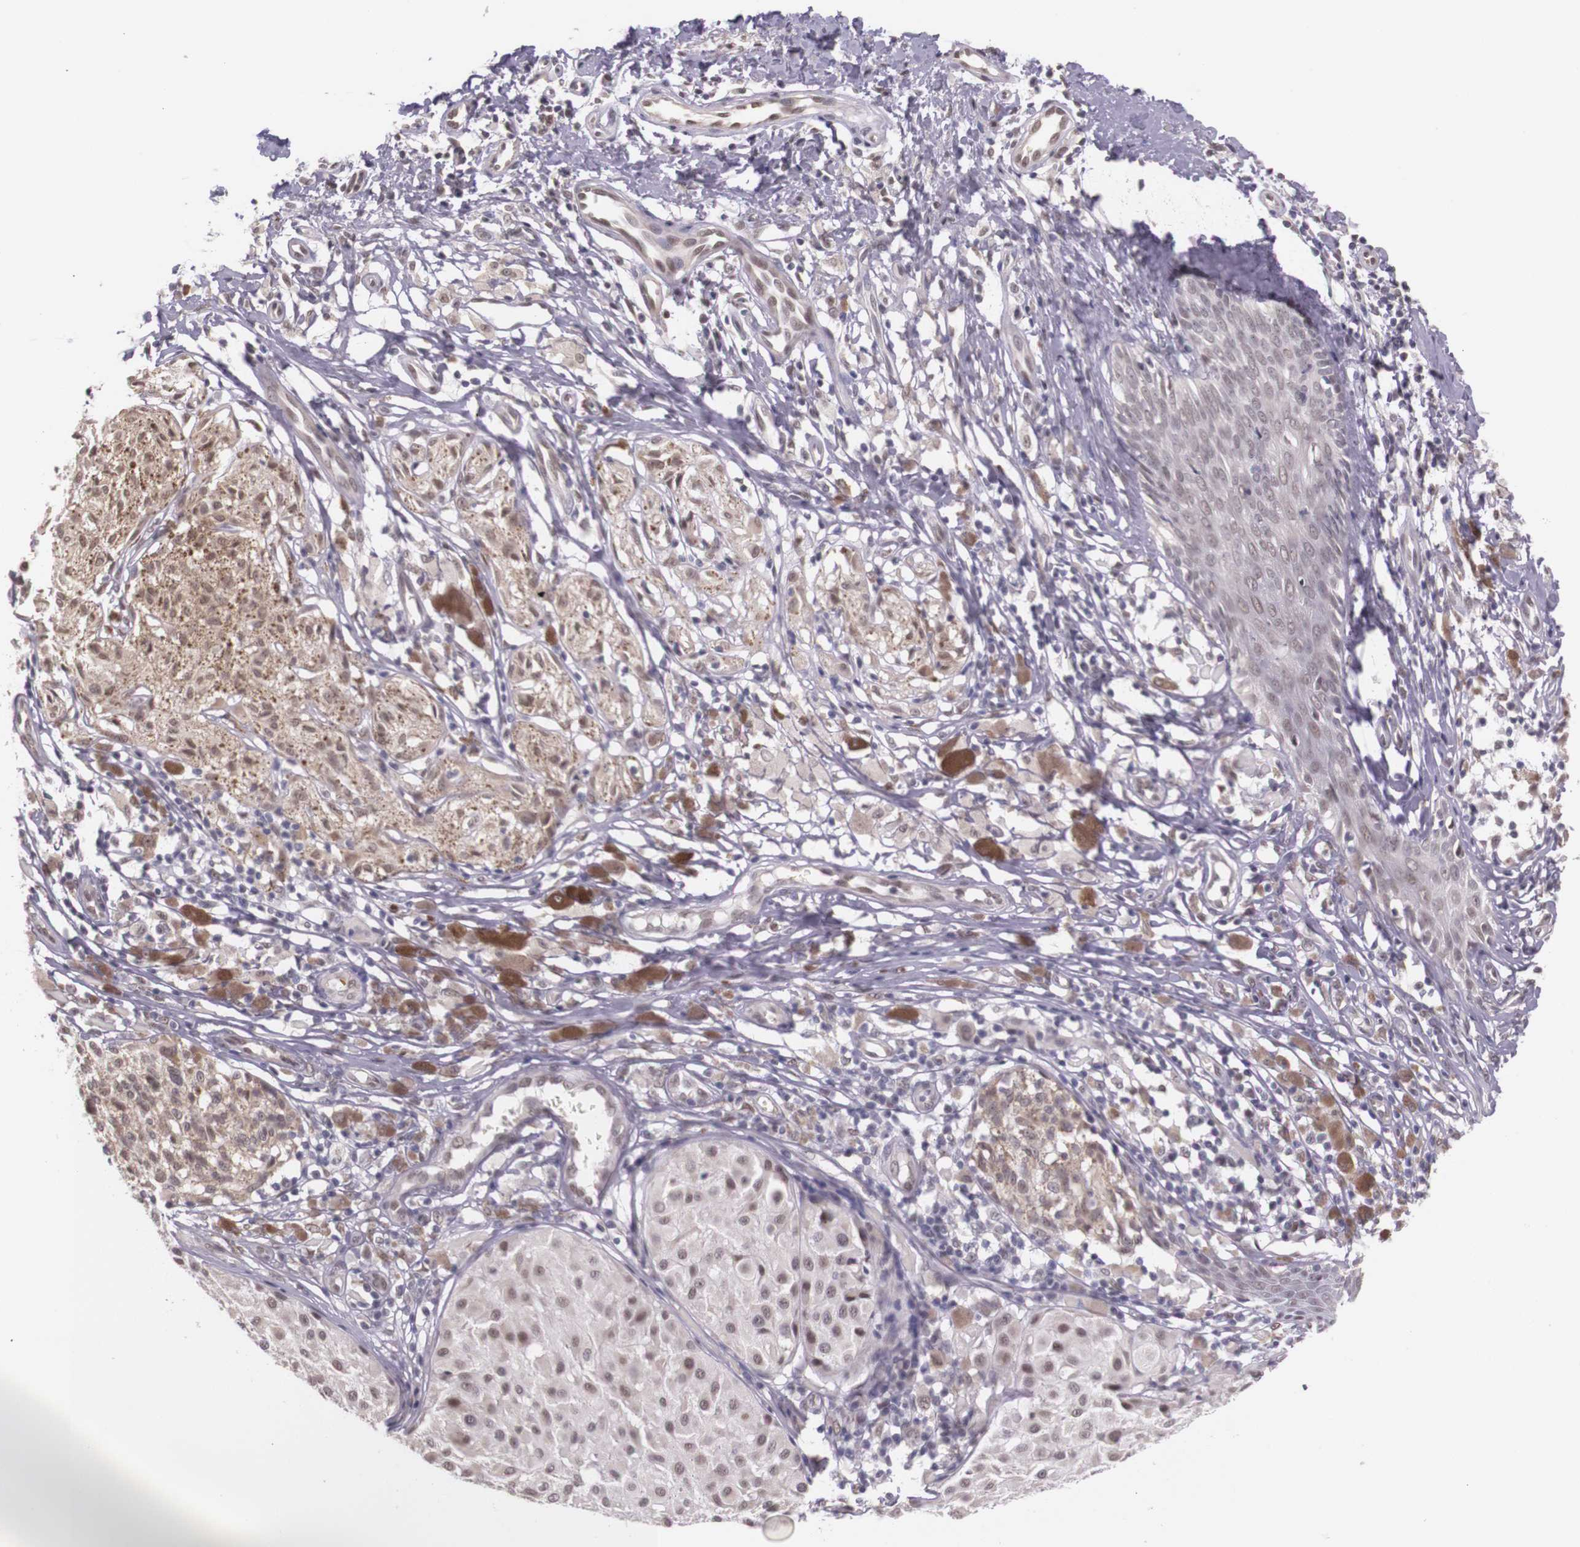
{"staining": {"intensity": "weak", "quantity": "25%-75%", "location": "cytoplasmic/membranous,nuclear"}, "tissue": "melanoma", "cell_type": "Tumor cells", "image_type": "cancer", "snomed": [{"axis": "morphology", "description": "Malignant melanoma, NOS"}, {"axis": "topography", "description": "Skin"}], "caption": "An immunohistochemistry histopathology image of neoplastic tissue is shown. Protein staining in brown shows weak cytoplasmic/membranous and nuclear positivity in melanoma within tumor cells. The staining was performed using DAB (3,3'-diaminobenzidine) to visualize the protein expression in brown, while the nuclei were stained in blue with hematoxylin (Magnification: 20x).", "gene": "WDR13", "patient": {"sex": "male", "age": 36}}